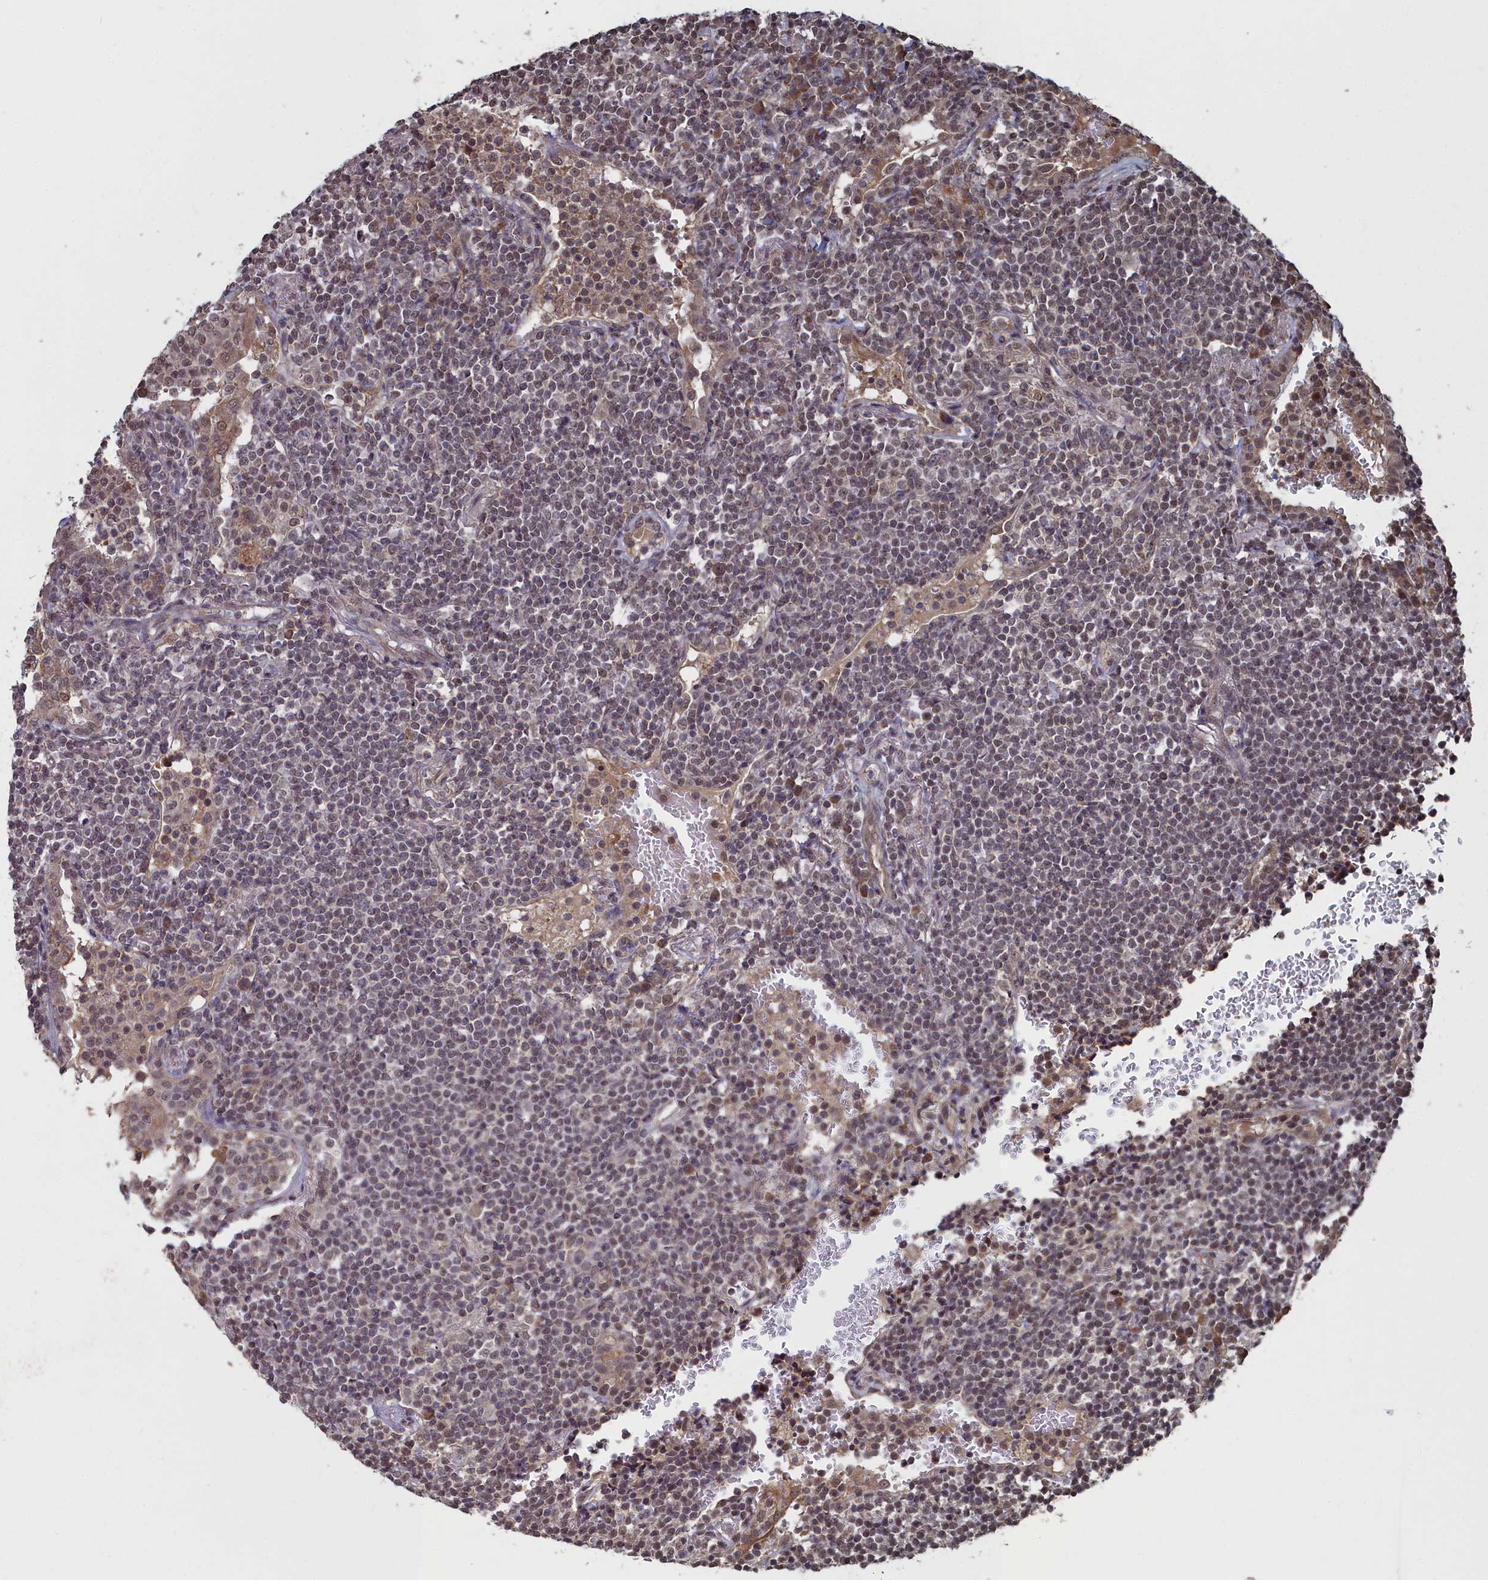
{"staining": {"intensity": "weak", "quantity": "25%-75%", "location": "nuclear"}, "tissue": "lymphoma", "cell_type": "Tumor cells", "image_type": "cancer", "snomed": [{"axis": "morphology", "description": "Malignant lymphoma, non-Hodgkin's type, Low grade"}, {"axis": "topography", "description": "Lung"}], "caption": "Malignant lymphoma, non-Hodgkin's type (low-grade) stained with IHC demonstrates weak nuclear expression in about 25%-75% of tumor cells. The staining is performed using DAB (3,3'-diaminobenzidine) brown chromogen to label protein expression. The nuclei are counter-stained blue using hematoxylin.", "gene": "CCNP", "patient": {"sex": "female", "age": 71}}